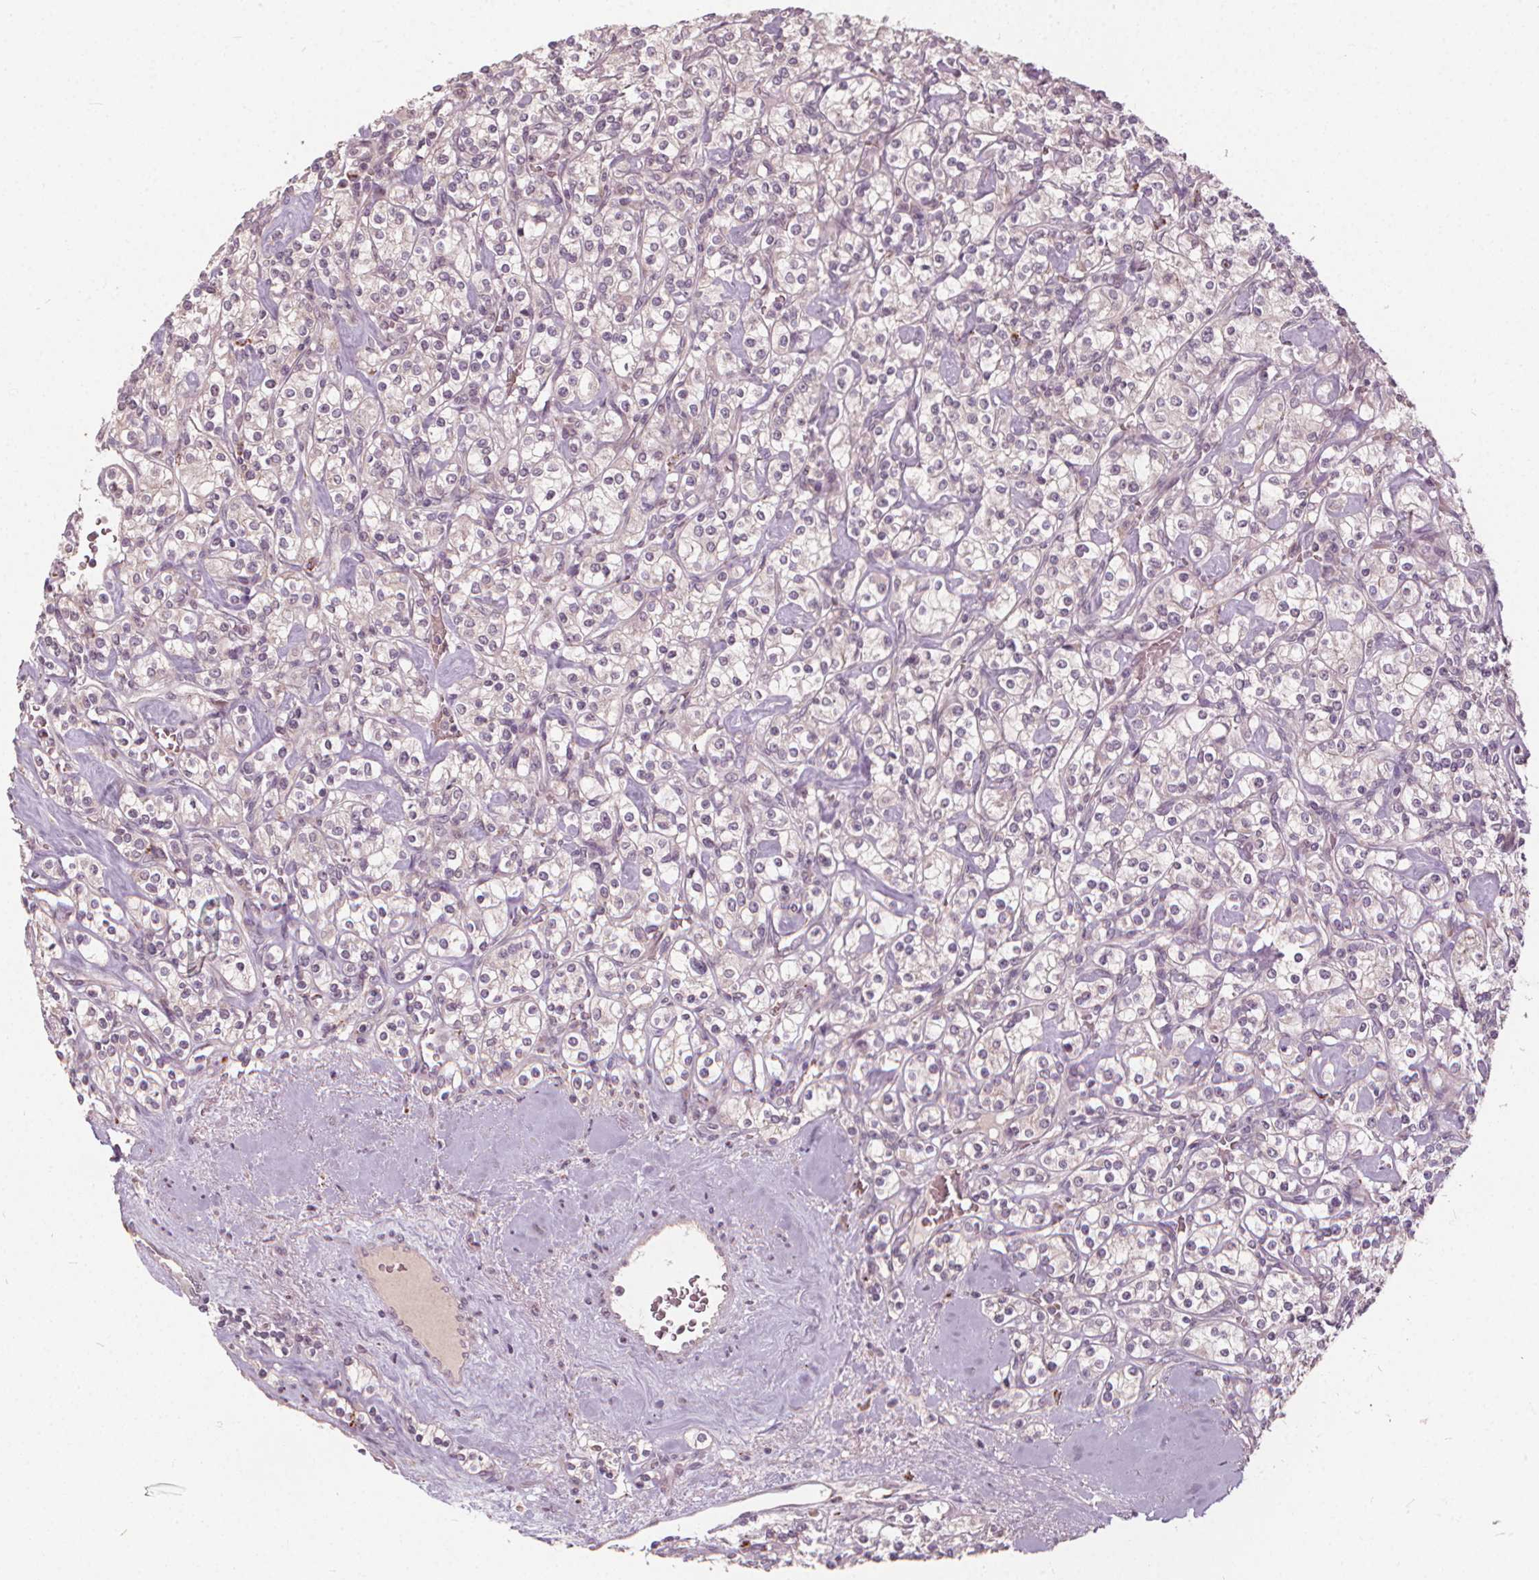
{"staining": {"intensity": "negative", "quantity": "none", "location": "none"}, "tissue": "renal cancer", "cell_type": "Tumor cells", "image_type": "cancer", "snomed": [{"axis": "morphology", "description": "Adenocarcinoma, NOS"}, {"axis": "topography", "description": "Kidney"}], "caption": "DAB (3,3'-diaminobenzidine) immunohistochemical staining of human renal cancer (adenocarcinoma) displays no significant positivity in tumor cells. The staining was performed using DAB to visualize the protein expression in brown, while the nuclei were stained in blue with hematoxylin (Magnification: 20x).", "gene": "IPO13", "patient": {"sex": "male", "age": 77}}